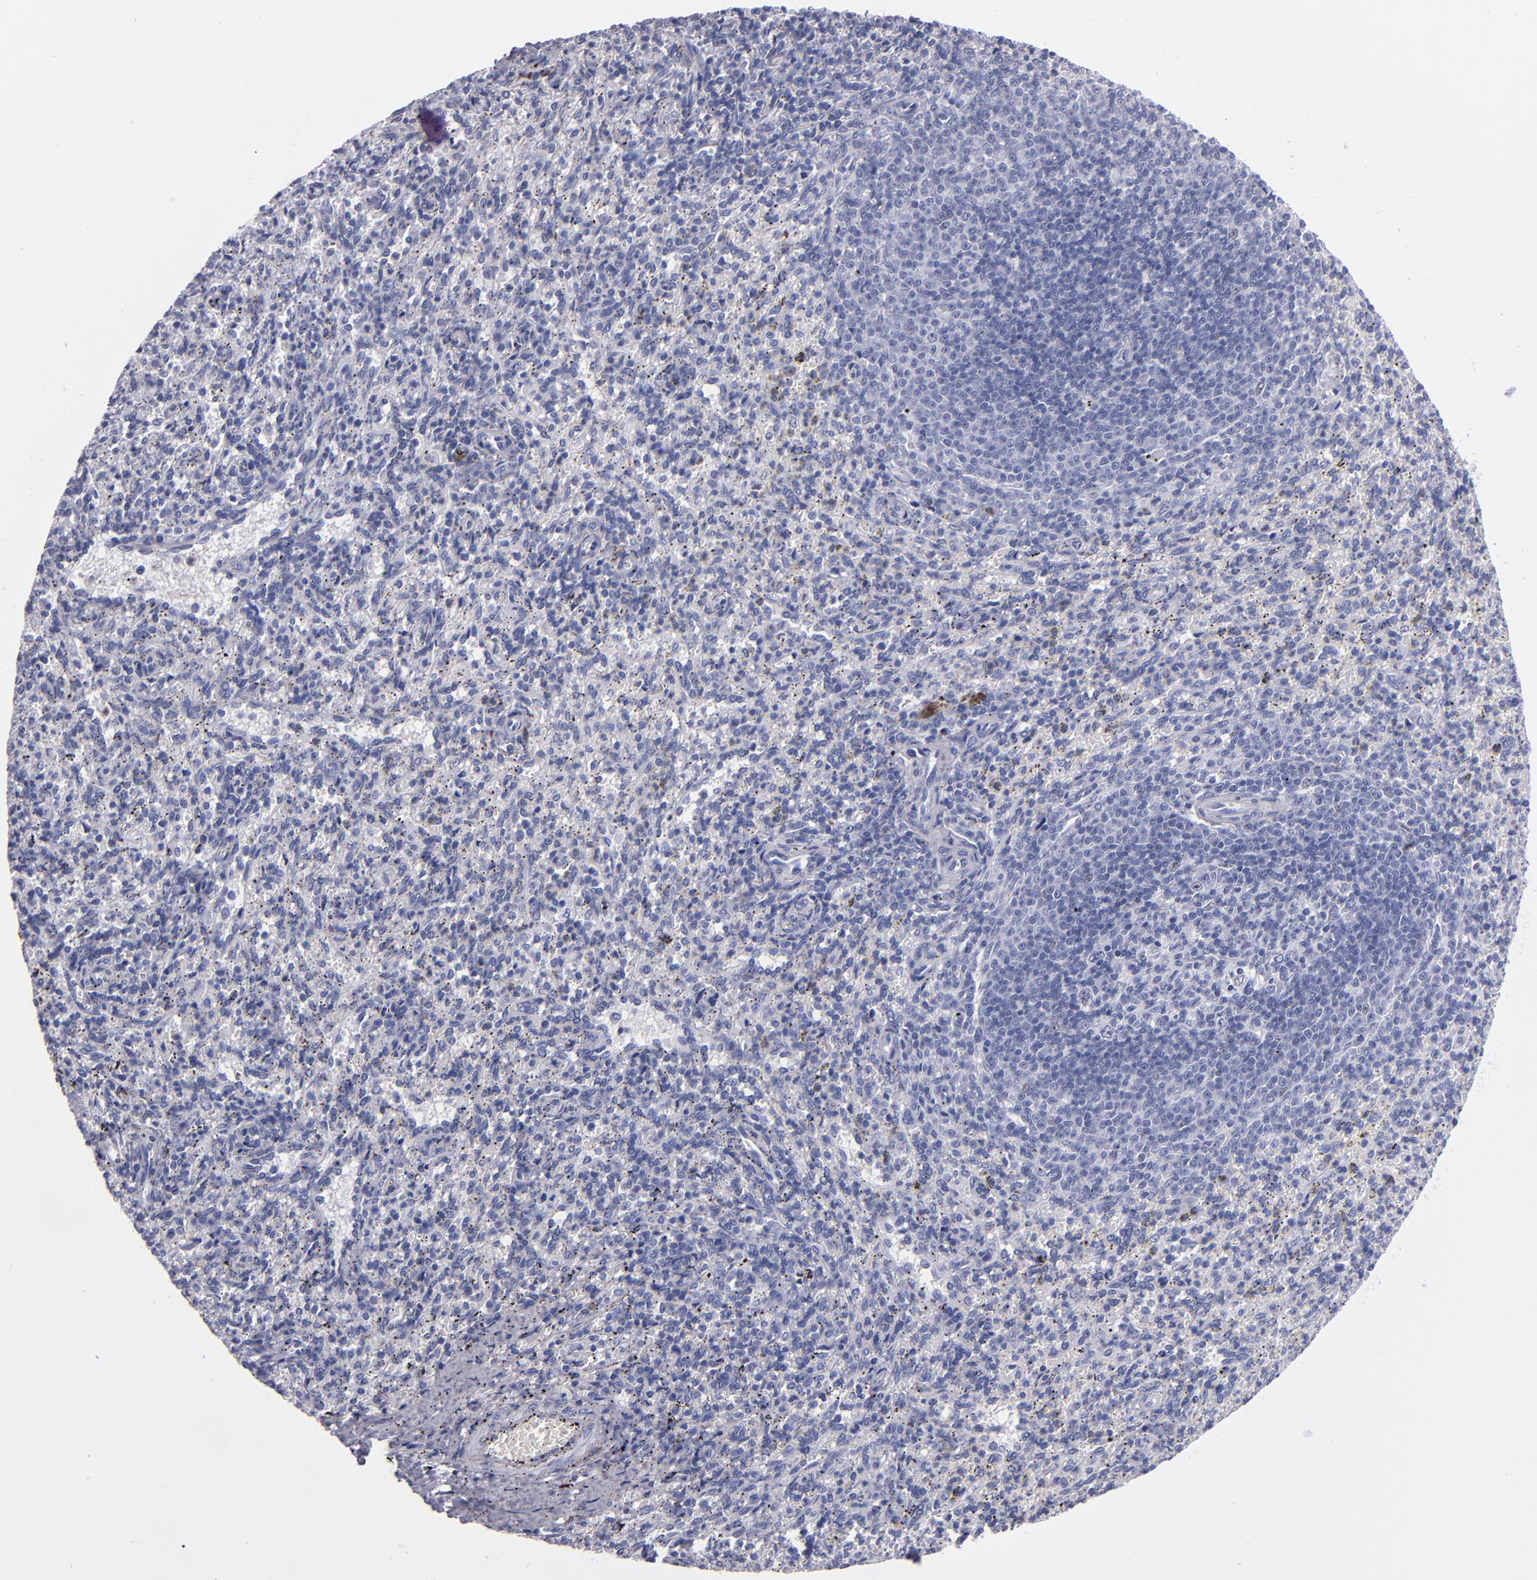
{"staining": {"intensity": "negative", "quantity": "none", "location": "none"}, "tissue": "spleen", "cell_type": "Cells in red pulp", "image_type": "normal", "snomed": [{"axis": "morphology", "description": "Normal tissue, NOS"}, {"axis": "topography", "description": "Spleen"}], "caption": "IHC image of unremarkable human spleen stained for a protein (brown), which shows no staining in cells in red pulp. (Stains: DAB (3,3'-diaminobenzidine) immunohistochemistry (IHC) with hematoxylin counter stain, Microscopy: brightfield microscopy at high magnification).", "gene": "HNF1B", "patient": {"sex": "female", "age": 10}}